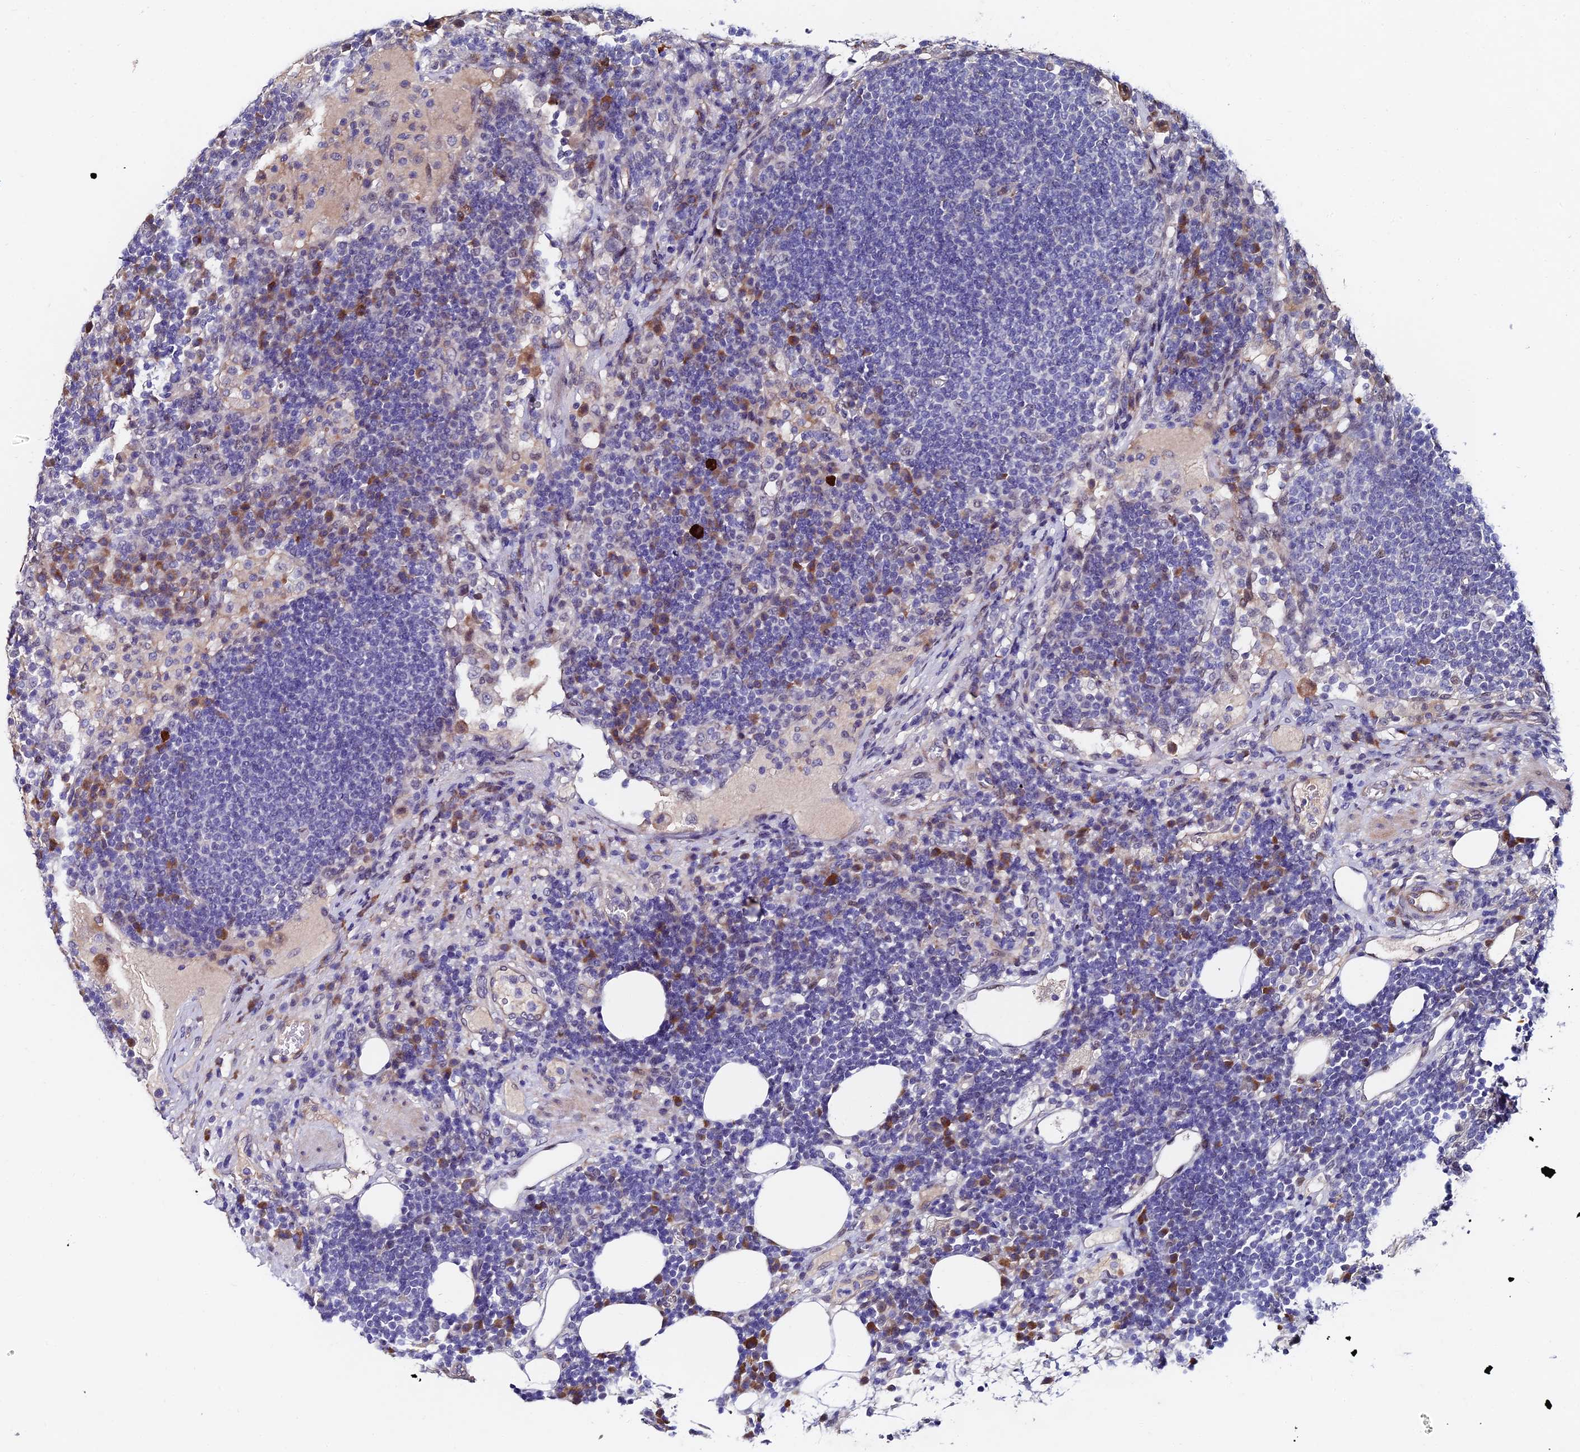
{"staining": {"intensity": "moderate", "quantity": "<25%", "location": "cytoplasmic/membranous"}, "tissue": "lymph node", "cell_type": "Non-germinal center cells", "image_type": "normal", "snomed": [{"axis": "morphology", "description": "Normal tissue, NOS"}, {"axis": "topography", "description": "Lymph node"}], "caption": "Immunohistochemistry (IHC) of normal human lymph node reveals low levels of moderate cytoplasmic/membranous positivity in about <25% of non-germinal center cells.", "gene": "TRIM24", "patient": {"sex": "female", "age": 53}}